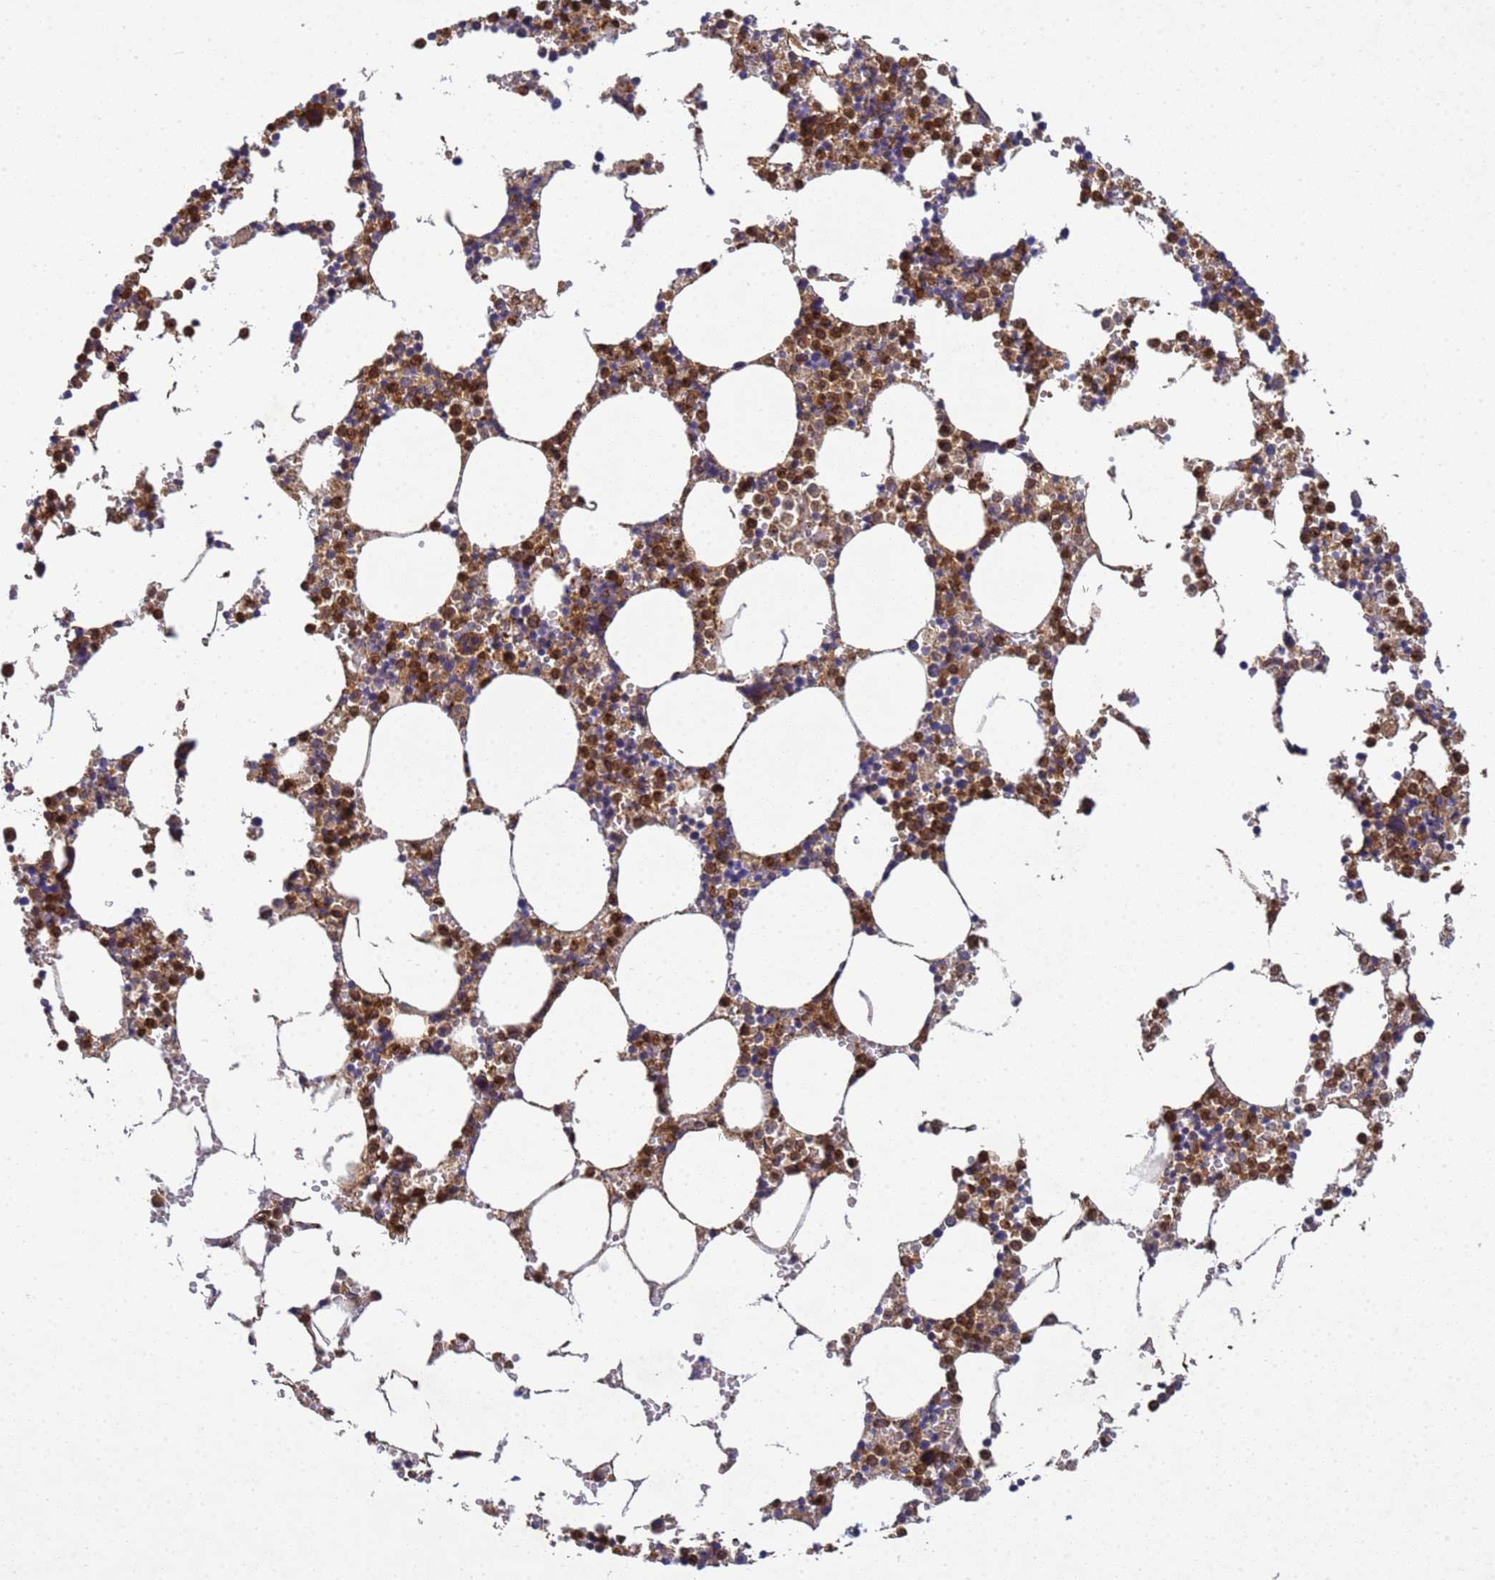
{"staining": {"intensity": "strong", "quantity": "25%-75%", "location": "cytoplasmic/membranous"}, "tissue": "bone marrow", "cell_type": "Hematopoietic cells", "image_type": "normal", "snomed": [{"axis": "morphology", "description": "Normal tissue, NOS"}, {"axis": "topography", "description": "Bone marrow"}], "caption": "A high amount of strong cytoplasmic/membranous expression is identified in approximately 25%-75% of hematopoietic cells in benign bone marrow. Using DAB (3,3'-diaminobenzidine) (brown) and hematoxylin (blue) stains, captured at high magnification using brightfield microscopy.", "gene": "C8orf34", "patient": {"sex": "female", "age": 64}}